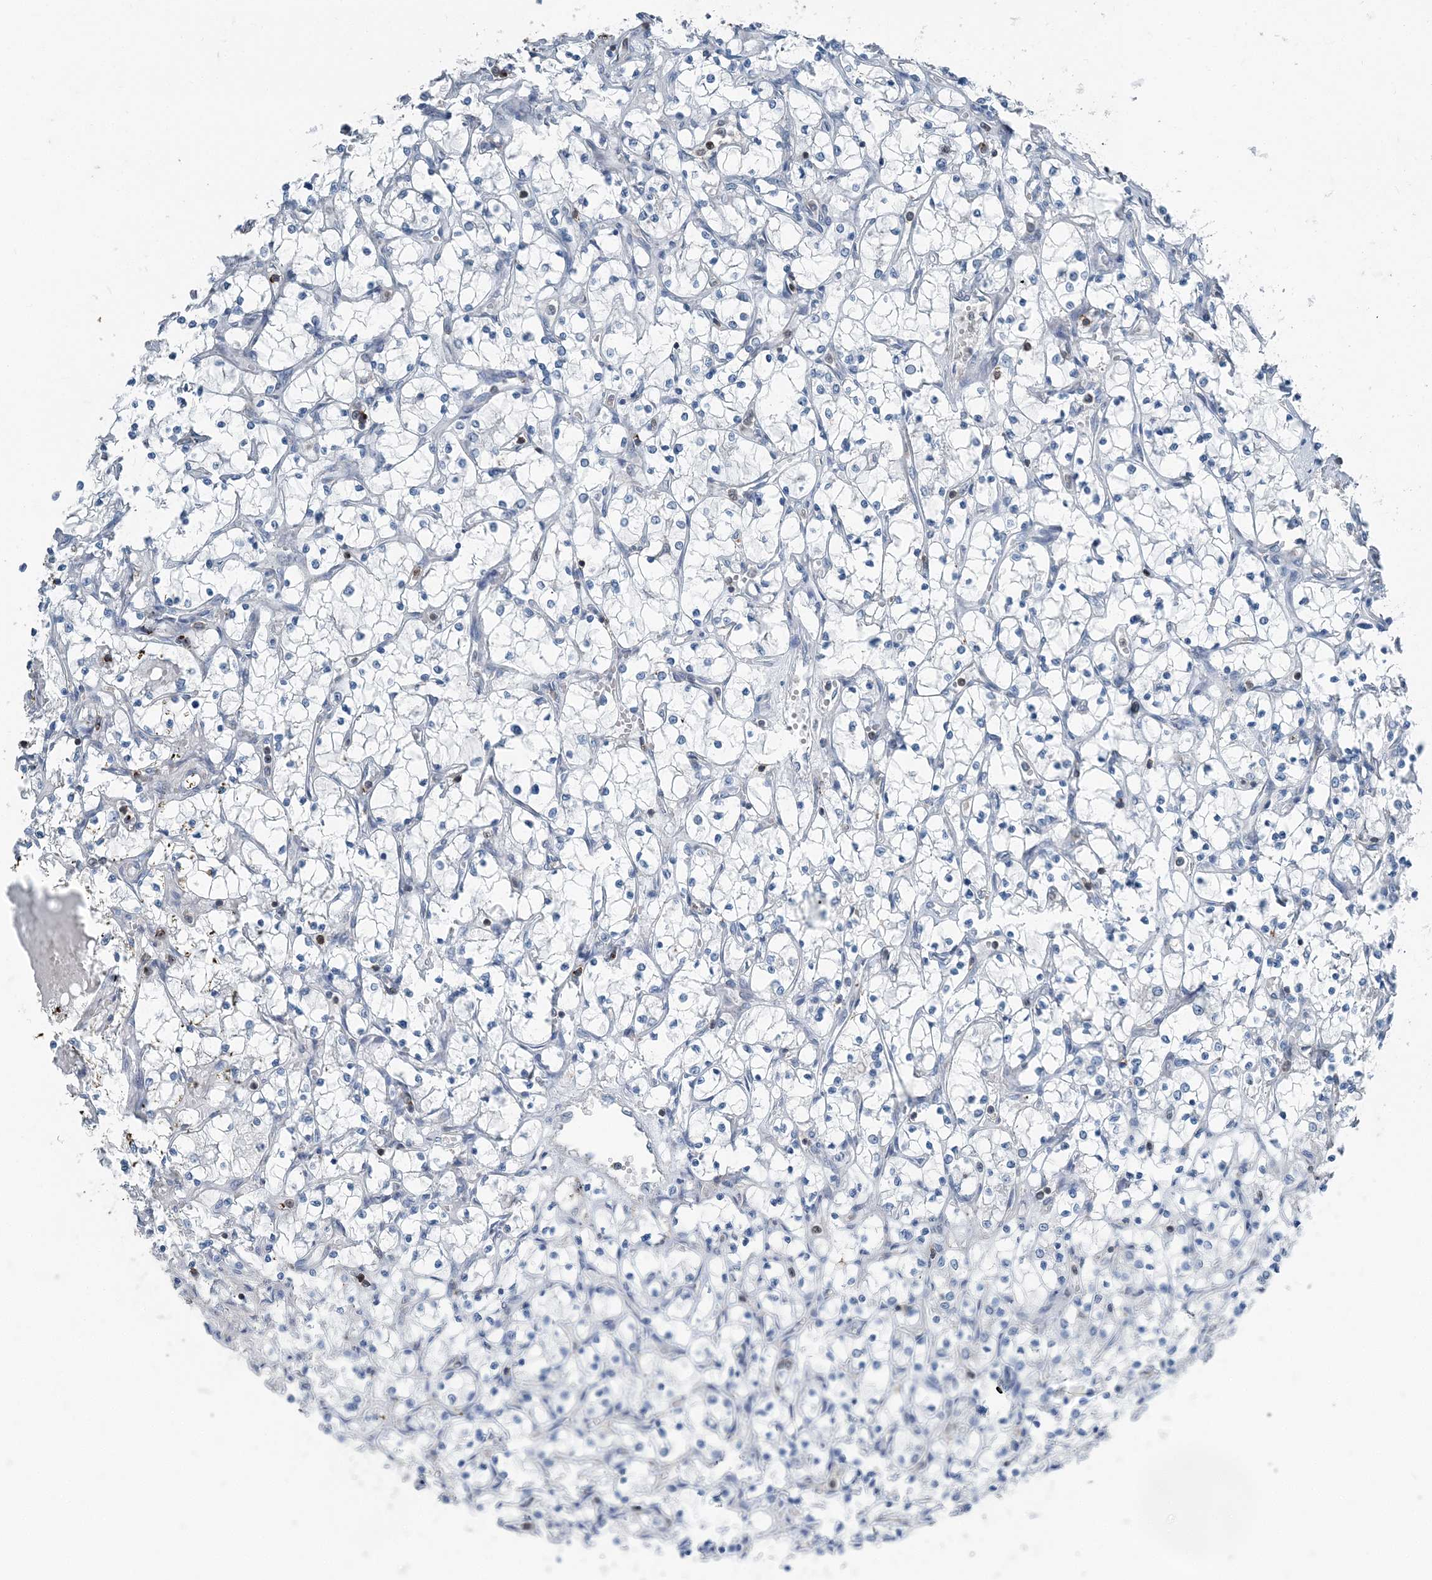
{"staining": {"intensity": "negative", "quantity": "none", "location": "none"}, "tissue": "renal cancer", "cell_type": "Tumor cells", "image_type": "cancer", "snomed": [{"axis": "morphology", "description": "Adenocarcinoma, NOS"}, {"axis": "topography", "description": "Kidney"}], "caption": "IHC photomicrograph of renal adenocarcinoma stained for a protein (brown), which demonstrates no positivity in tumor cells.", "gene": "CFL1", "patient": {"sex": "female", "age": 69}}